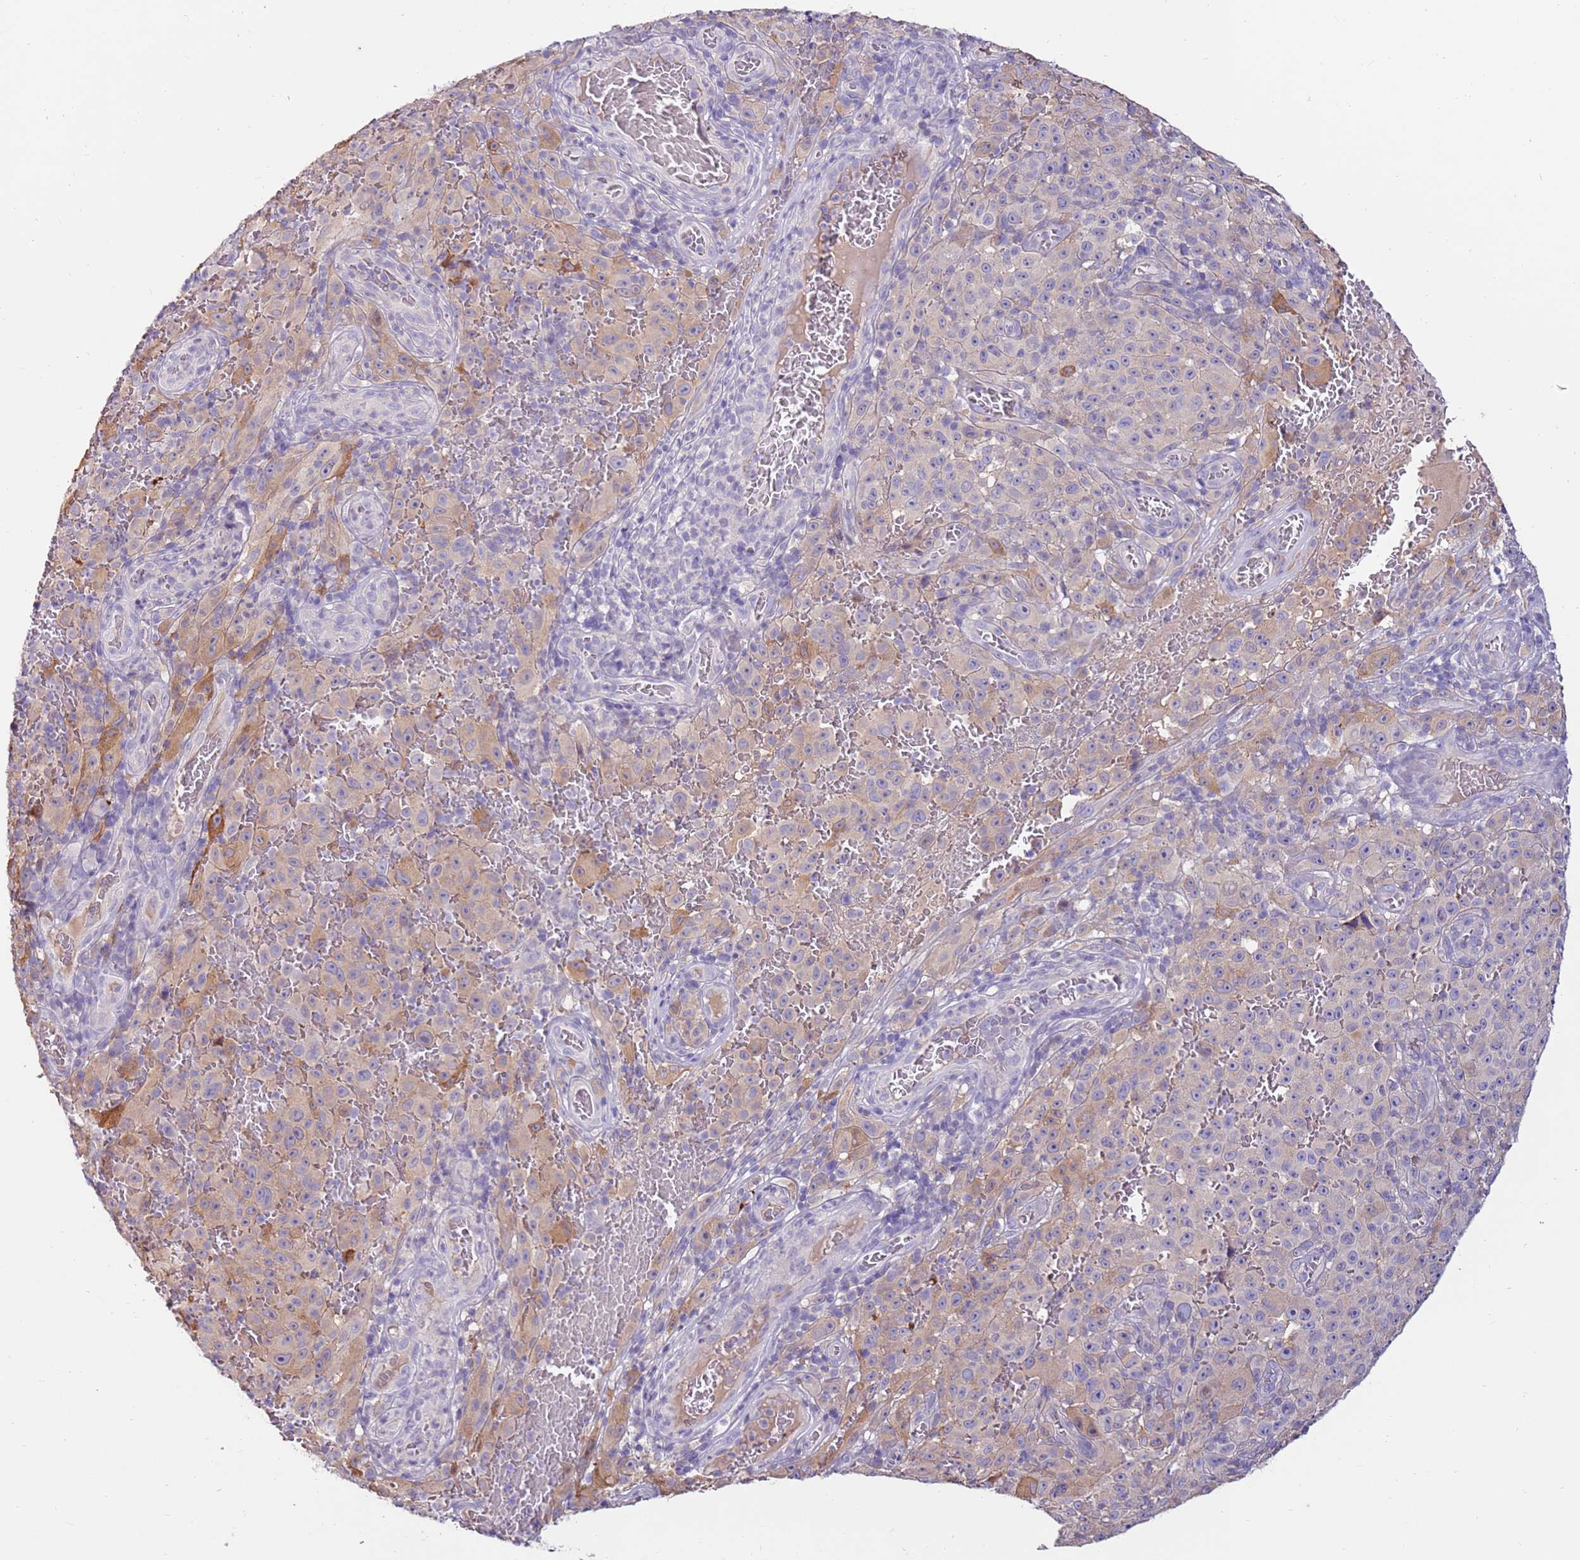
{"staining": {"intensity": "weak", "quantity": "25%-75%", "location": "cytoplasmic/membranous"}, "tissue": "melanoma", "cell_type": "Tumor cells", "image_type": "cancer", "snomed": [{"axis": "morphology", "description": "Malignant melanoma, NOS"}, {"axis": "topography", "description": "Skin"}], "caption": "IHC of melanoma demonstrates low levels of weak cytoplasmic/membranous staining in approximately 25%-75% of tumor cells.", "gene": "SLC44A4", "patient": {"sex": "female", "age": 82}}